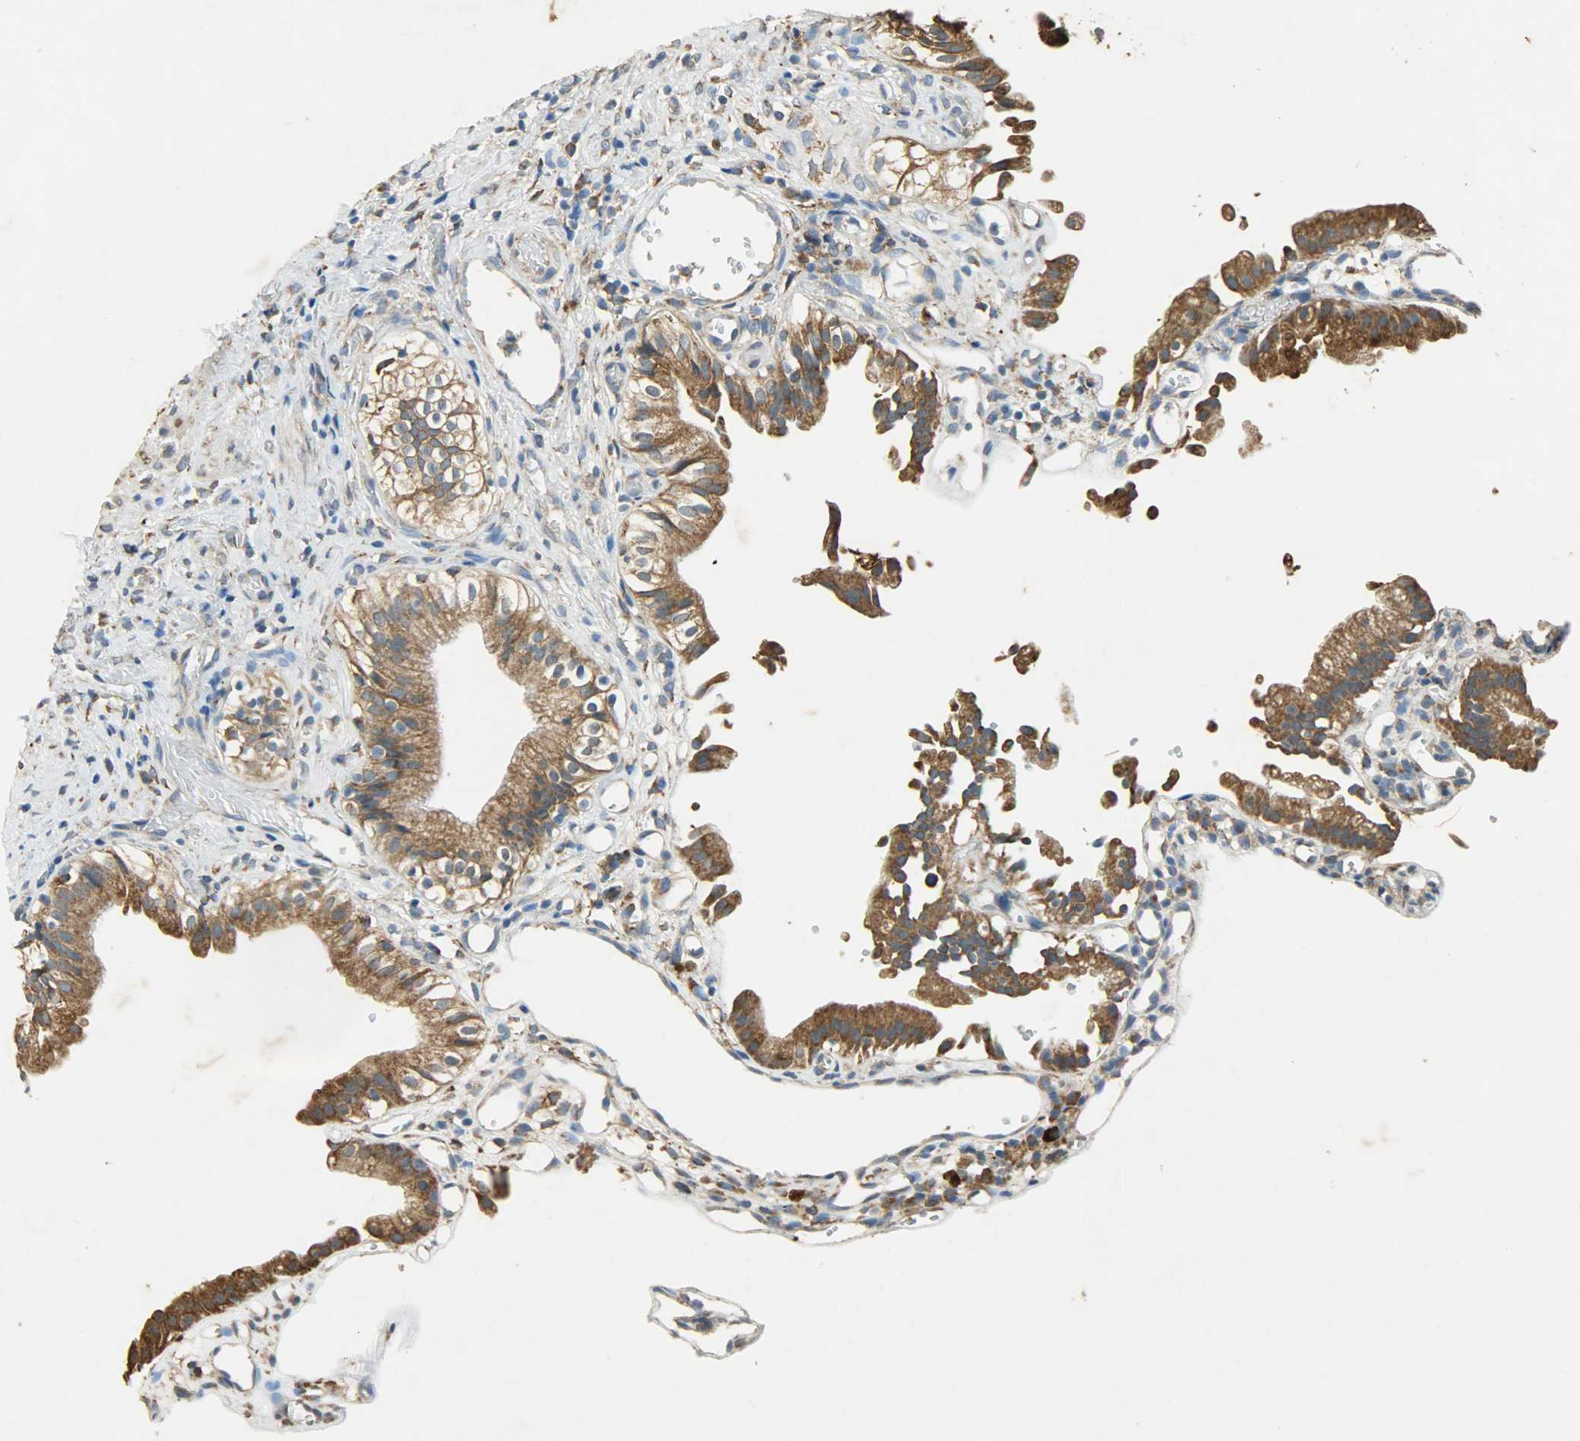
{"staining": {"intensity": "moderate", "quantity": ">75%", "location": "cytoplasmic/membranous"}, "tissue": "gallbladder", "cell_type": "Glandular cells", "image_type": "normal", "snomed": [{"axis": "morphology", "description": "Normal tissue, NOS"}, {"axis": "topography", "description": "Gallbladder"}], "caption": "Immunohistochemical staining of normal gallbladder exhibits medium levels of moderate cytoplasmic/membranous positivity in about >75% of glandular cells. (DAB (3,3'-diaminobenzidine) IHC with brightfield microscopy, high magnification).", "gene": "HSPA5", "patient": {"sex": "male", "age": 65}}